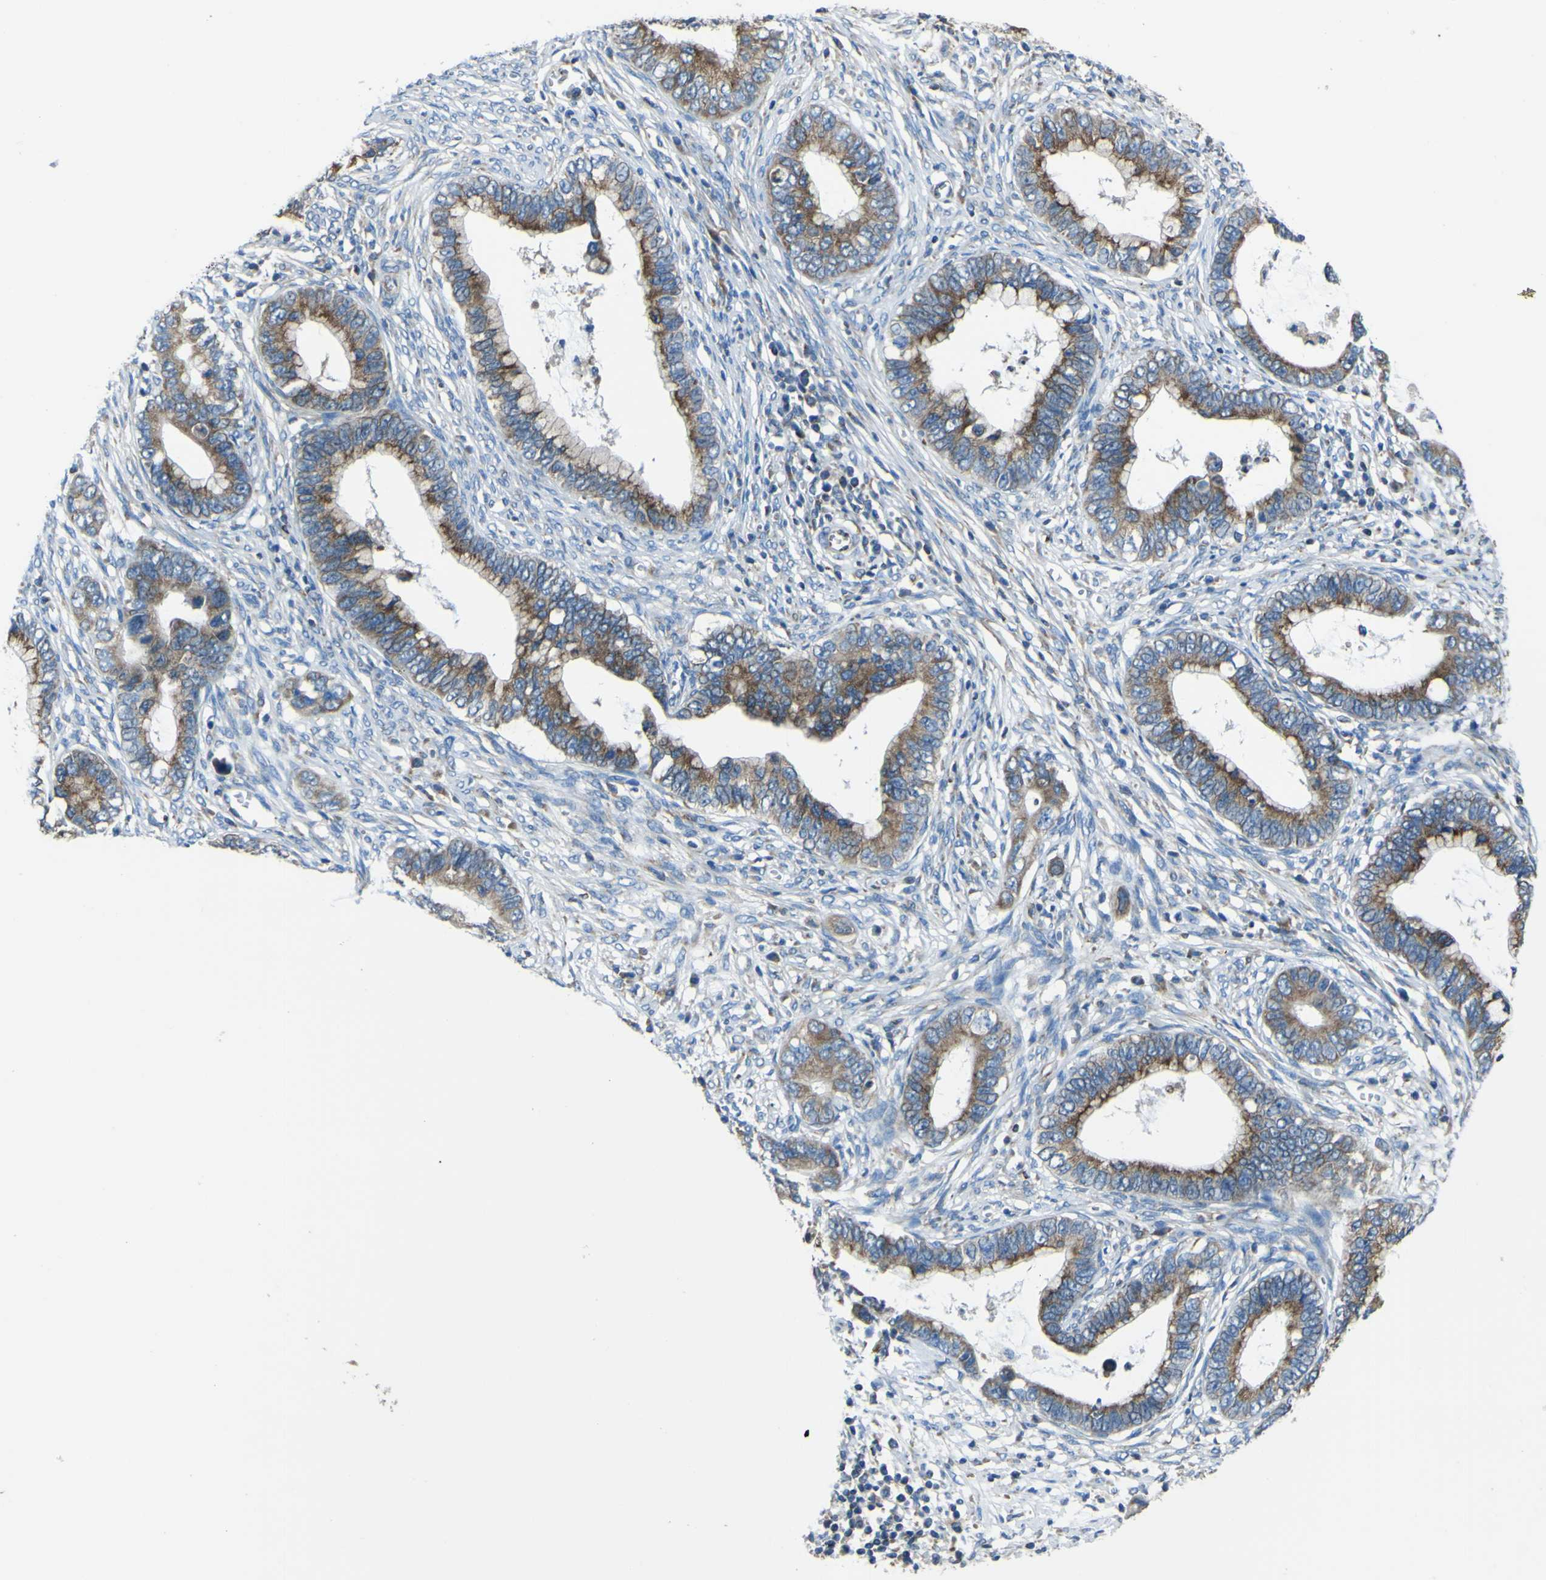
{"staining": {"intensity": "moderate", "quantity": ">75%", "location": "cytoplasmic/membranous"}, "tissue": "cervical cancer", "cell_type": "Tumor cells", "image_type": "cancer", "snomed": [{"axis": "morphology", "description": "Adenocarcinoma, NOS"}, {"axis": "topography", "description": "Cervix"}], "caption": "Moderate cytoplasmic/membranous expression is appreciated in about >75% of tumor cells in cervical cancer (adenocarcinoma).", "gene": "STIM1", "patient": {"sex": "female", "age": 44}}